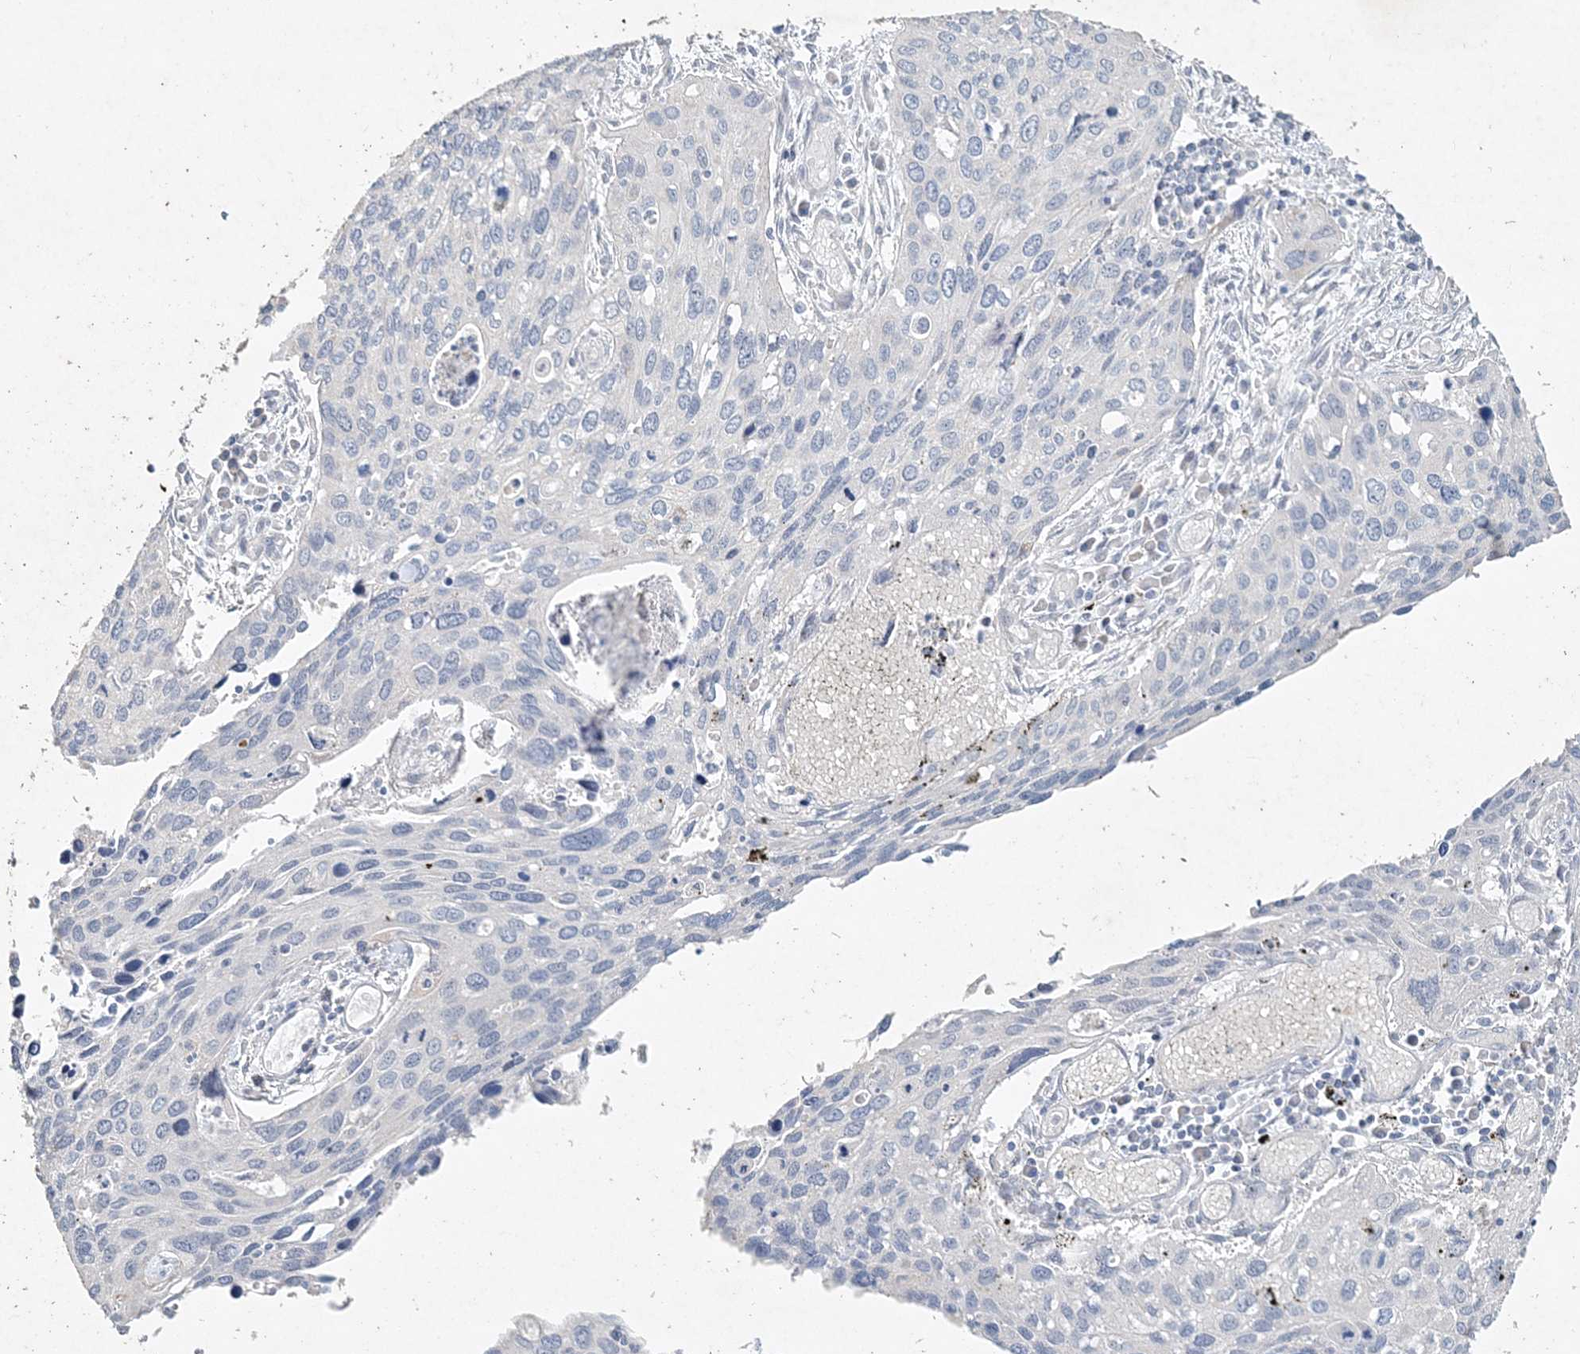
{"staining": {"intensity": "negative", "quantity": "none", "location": "none"}, "tissue": "cervical cancer", "cell_type": "Tumor cells", "image_type": "cancer", "snomed": [{"axis": "morphology", "description": "Squamous cell carcinoma, NOS"}, {"axis": "topography", "description": "Cervix"}], "caption": "The histopathology image exhibits no staining of tumor cells in squamous cell carcinoma (cervical). (DAB immunohistochemistry, high magnification).", "gene": "DNAH5", "patient": {"sex": "female", "age": 55}}